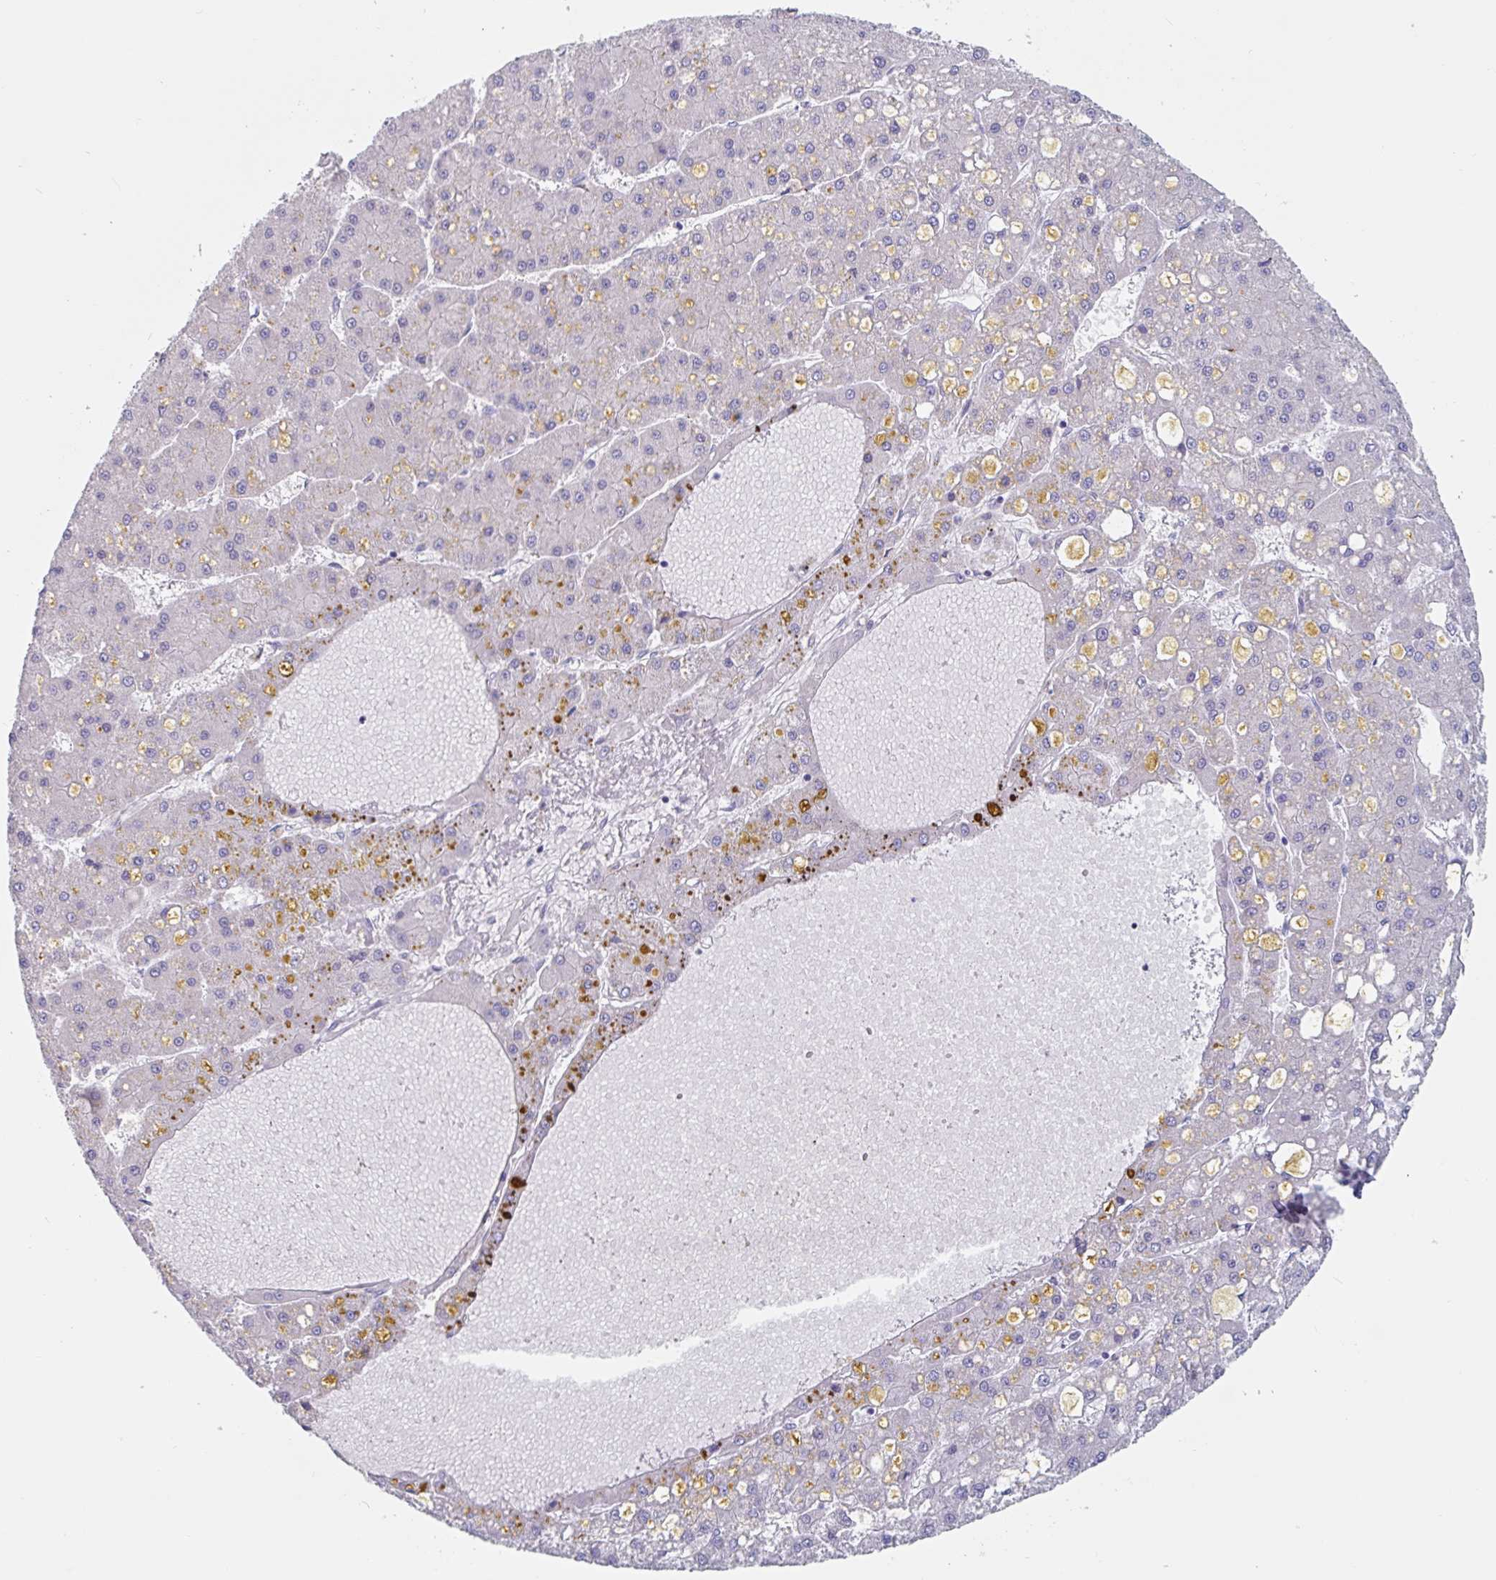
{"staining": {"intensity": "negative", "quantity": "none", "location": "none"}, "tissue": "liver cancer", "cell_type": "Tumor cells", "image_type": "cancer", "snomed": [{"axis": "morphology", "description": "Carcinoma, Hepatocellular, NOS"}, {"axis": "topography", "description": "Liver"}], "caption": "High magnification brightfield microscopy of liver cancer stained with DAB (brown) and counterstained with hematoxylin (blue): tumor cells show no significant staining.", "gene": "ABHD16A", "patient": {"sex": "male", "age": 67}}